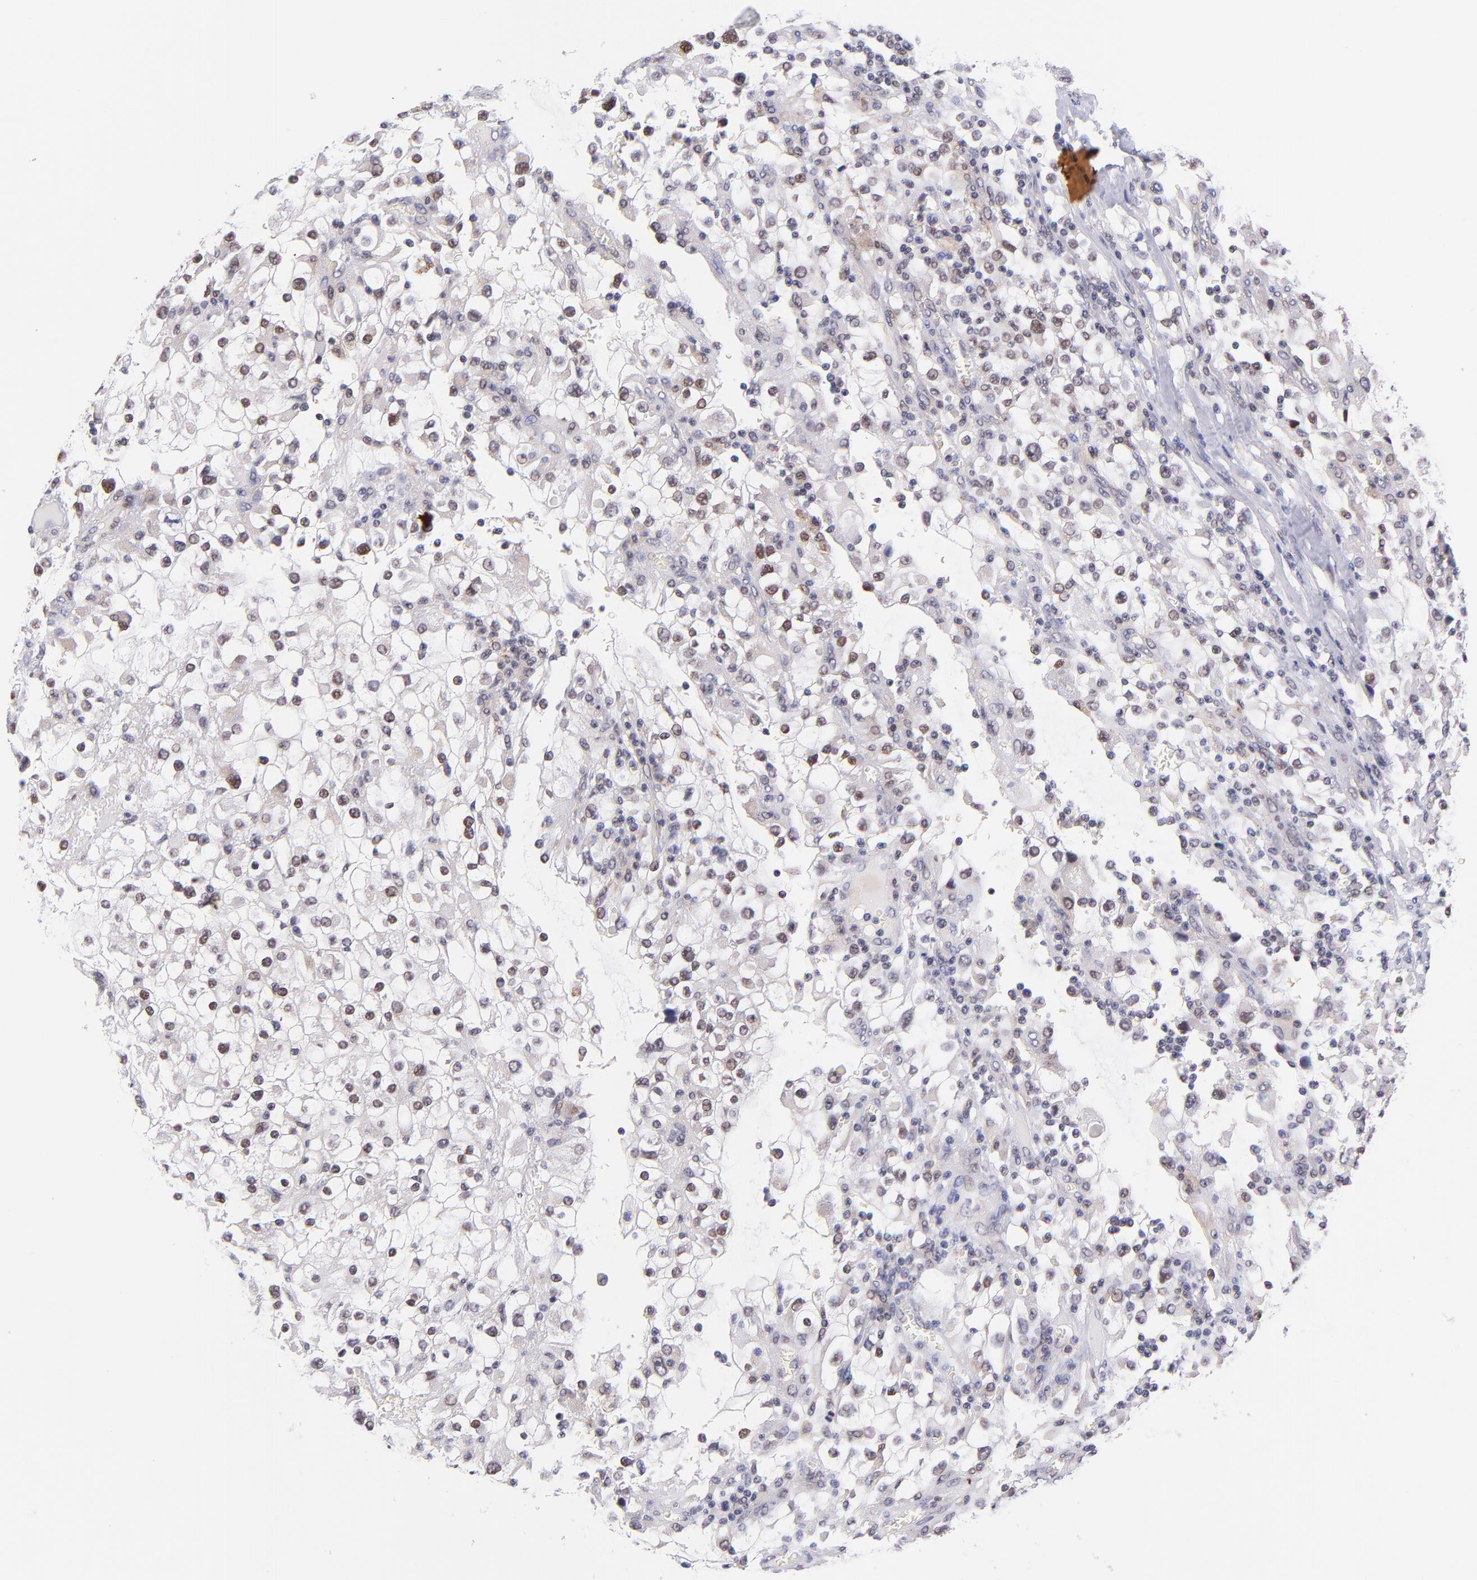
{"staining": {"intensity": "weak", "quantity": "25%-75%", "location": "nuclear"}, "tissue": "renal cancer", "cell_type": "Tumor cells", "image_type": "cancer", "snomed": [{"axis": "morphology", "description": "Adenocarcinoma, NOS"}, {"axis": "topography", "description": "Kidney"}], "caption": "The immunohistochemical stain labels weak nuclear positivity in tumor cells of renal cancer (adenocarcinoma) tissue. (DAB (3,3'-diaminobenzidine) = brown stain, brightfield microscopy at high magnification).", "gene": "SOX6", "patient": {"sex": "female", "age": 52}}